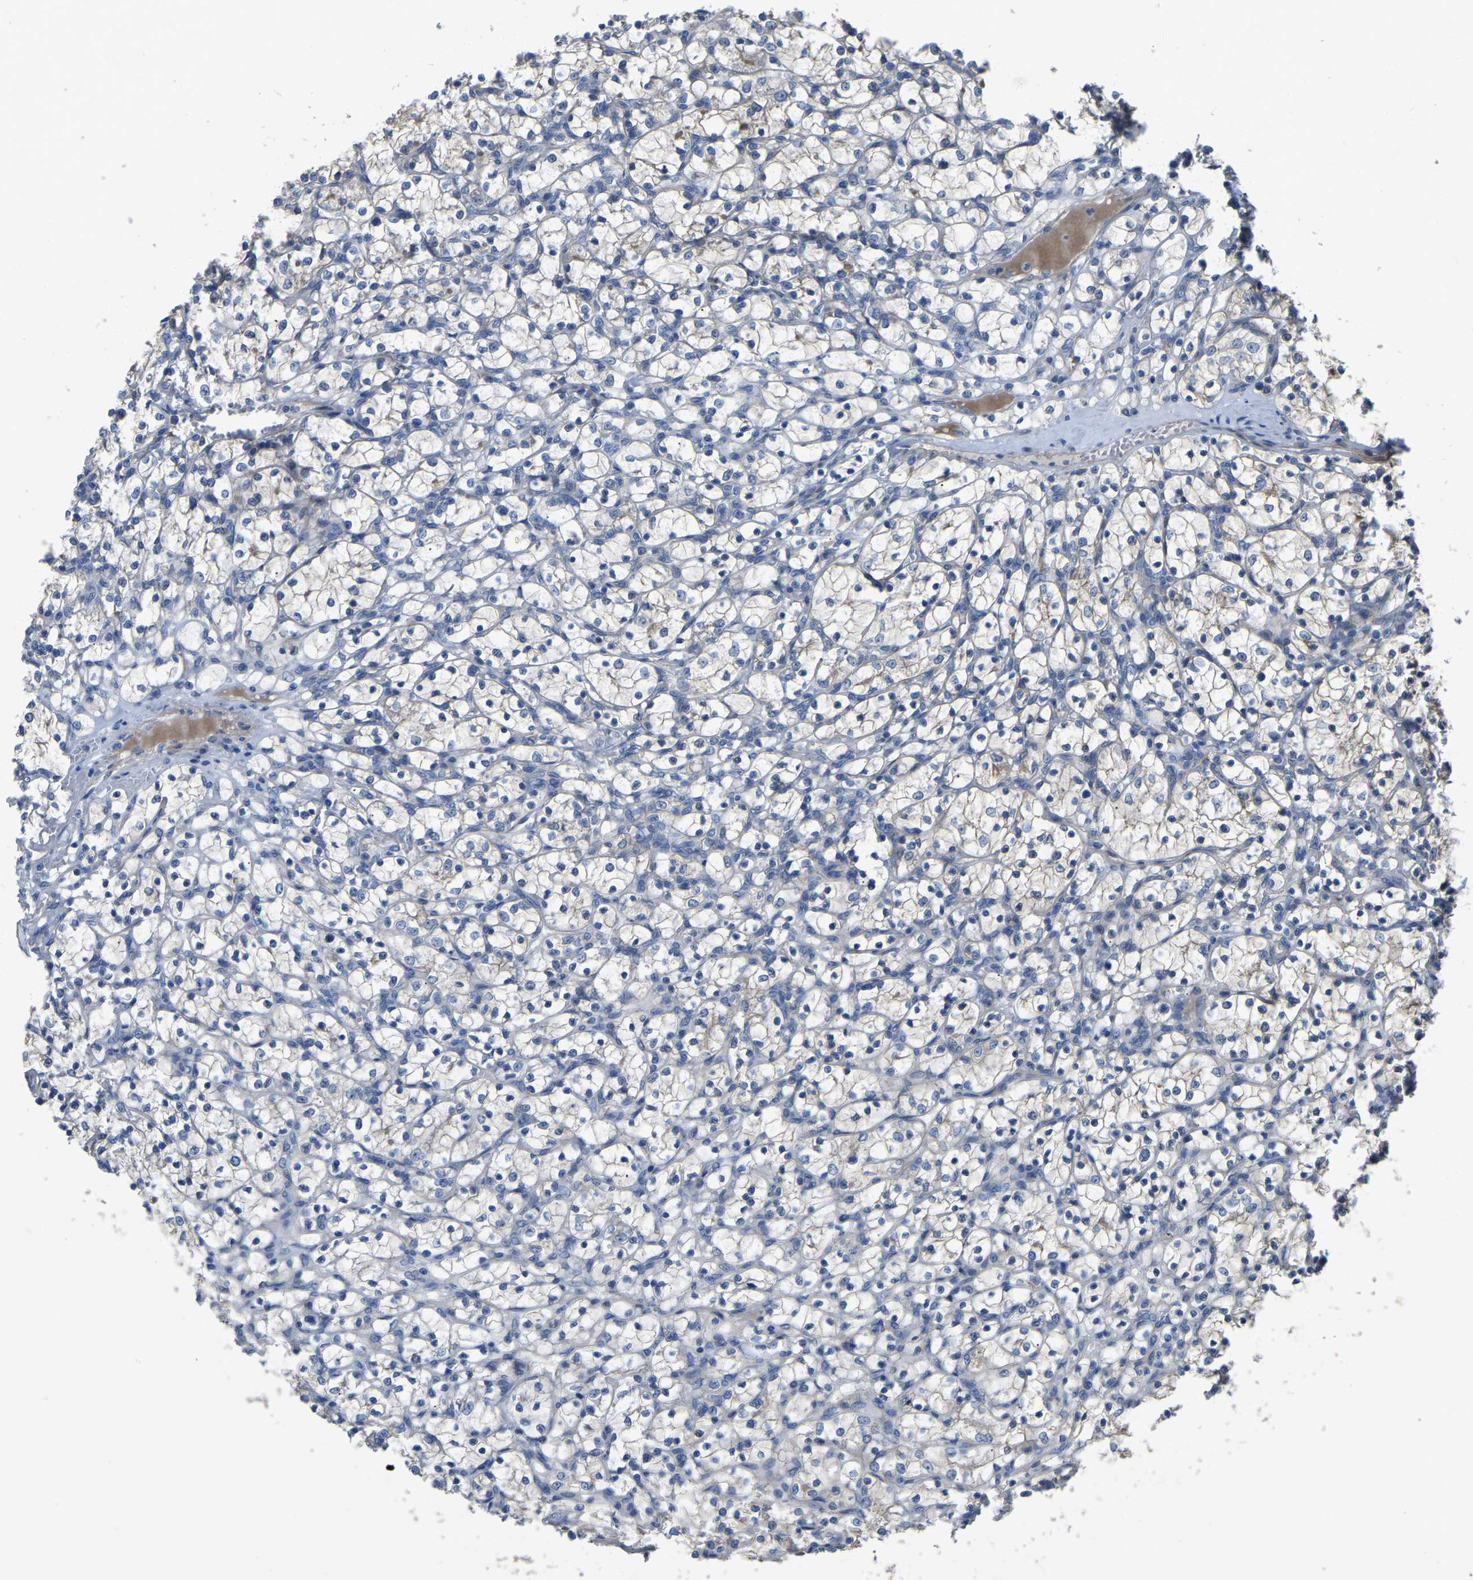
{"staining": {"intensity": "negative", "quantity": "none", "location": "none"}, "tissue": "renal cancer", "cell_type": "Tumor cells", "image_type": "cancer", "snomed": [{"axis": "morphology", "description": "Adenocarcinoma, NOS"}, {"axis": "topography", "description": "Kidney"}], "caption": "Human renal cancer (adenocarcinoma) stained for a protein using IHC displays no staining in tumor cells.", "gene": "HIGD2B", "patient": {"sex": "female", "age": 69}}